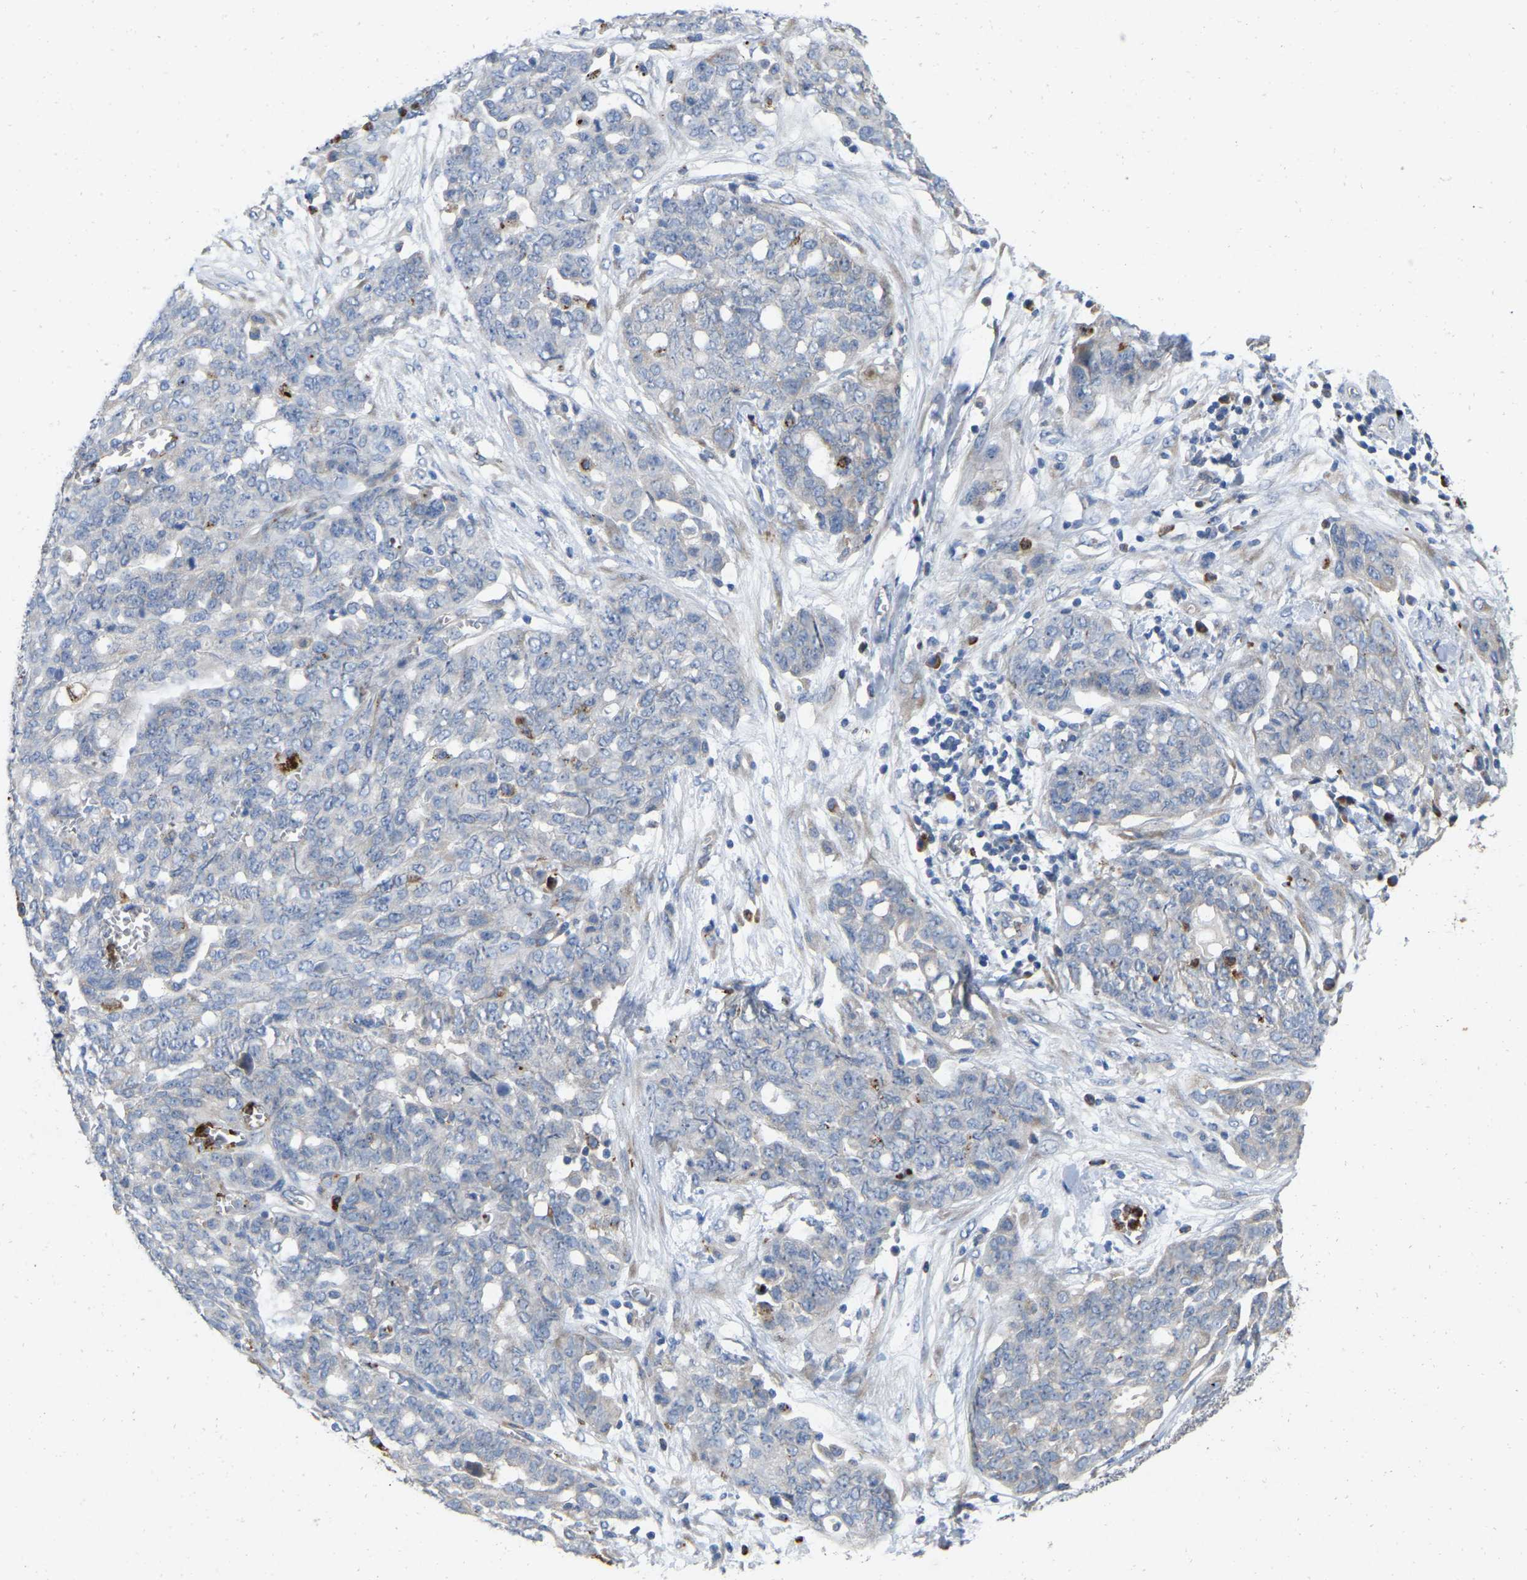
{"staining": {"intensity": "negative", "quantity": "none", "location": "none"}, "tissue": "ovarian cancer", "cell_type": "Tumor cells", "image_type": "cancer", "snomed": [{"axis": "morphology", "description": "Cystadenocarcinoma, serous, NOS"}, {"axis": "topography", "description": "Soft tissue"}, {"axis": "topography", "description": "Ovary"}], "caption": "Ovarian cancer (serous cystadenocarcinoma) was stained to show a protein in brown. There is no significant staining in tumor cells.", "gene": "RHEB", "patient": {"sex": "female", "age": 57}}